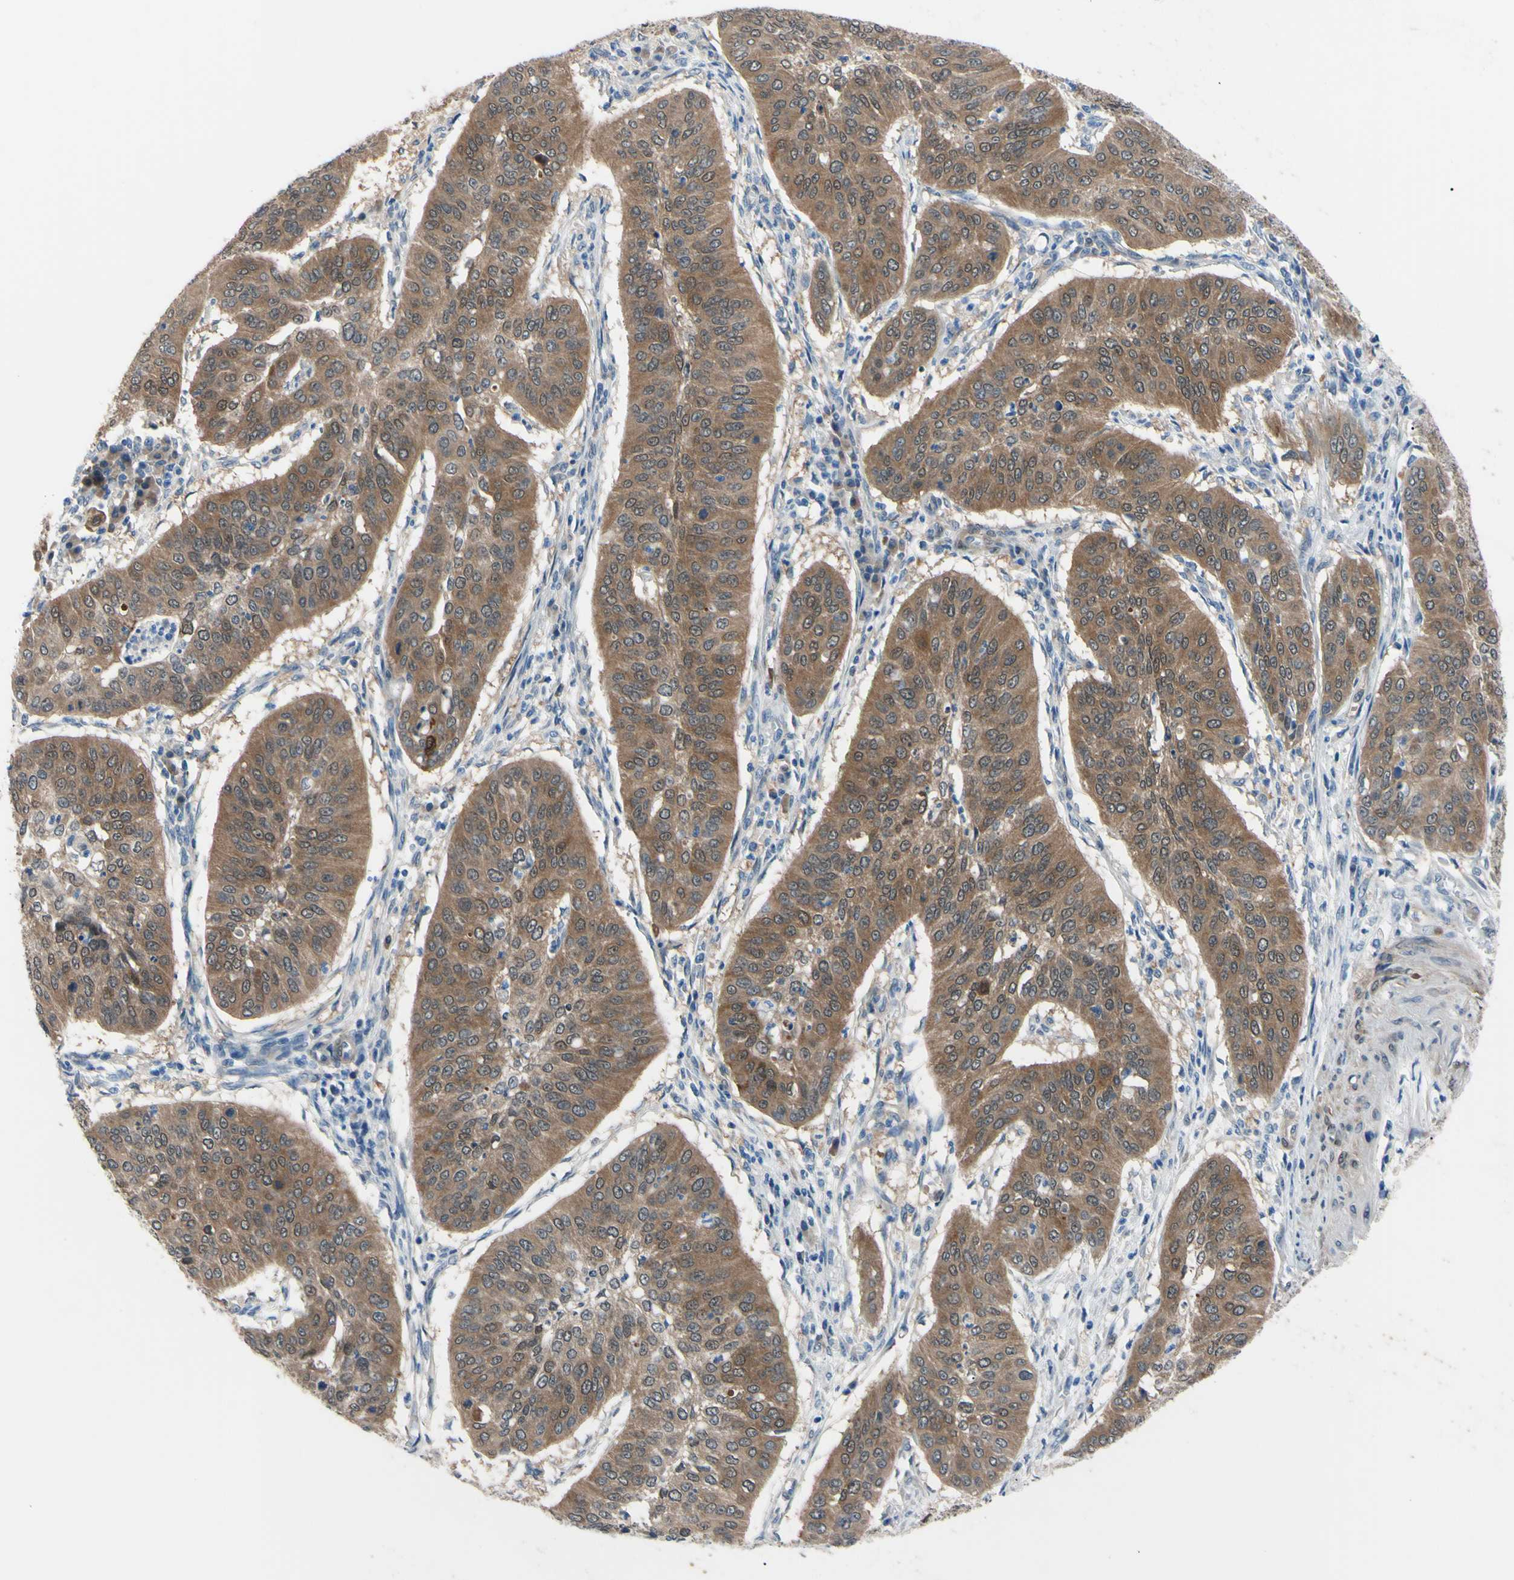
{"staining": {"intensity": "moderate", "quantity": ">75%", "location": "cytoplasmic/membranous"}, "tissue": "cervical cancer", "cell_type": "Tumor cells", "image_type": "cancer", "snomed": [{"axis": "morphology", "description": "Normal tissue, NOS"}, {"axis": "morphology", "description": "Squamous cell carcinoma, NOS"}, {"axis": "topography", "description": "Cervix"}], "caption": "Cervical cancer stained for a protein reveals moderate cytoplasmic/membranous positivity in tumor cells.", "gene": "NOL3", "patient": {"sex": "female", "age": 39}}